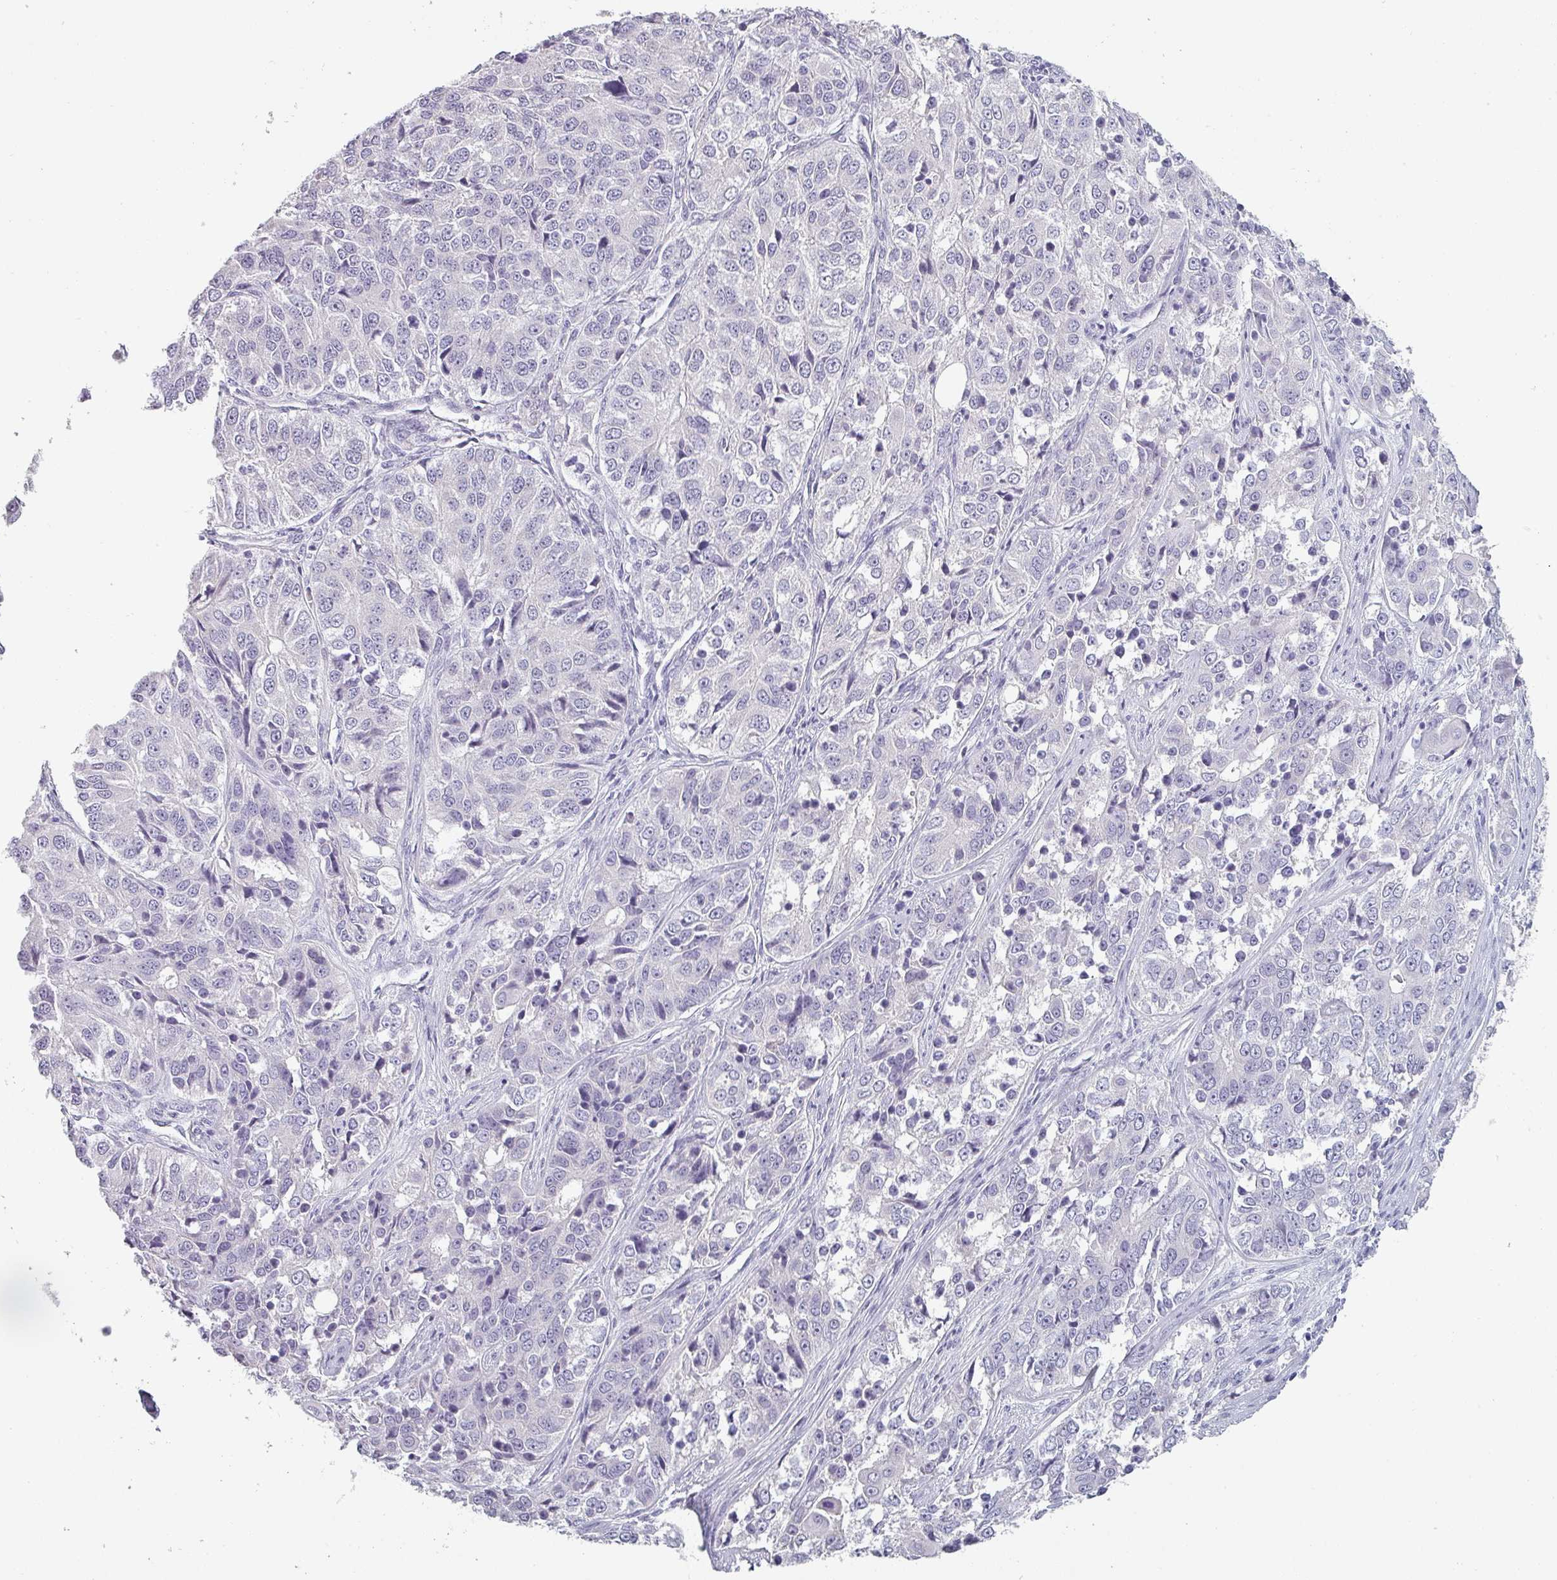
{"staining": {"intensity": "negative", "quantity": "none", "location": "none"}, "tissue": "ovarian cancer", "cell_type": "Tumor cells", "image_type": "cancer", "snomed": [{"axis": "morphology", "description": "Carcinoma, endometroid"}, {"axis": "topography", "description": "Ovary"}], "caption": "A high-resolution photomicrograph shows IHC staining of ovarian endometroid carcinoma, which shows no significant expression in tumor cells. (DAB (3,3'-diaminobenzidine) IHC, high magnification).", "gene": "SFTPA1", "patient": {"sex": "female", "age": 51}}